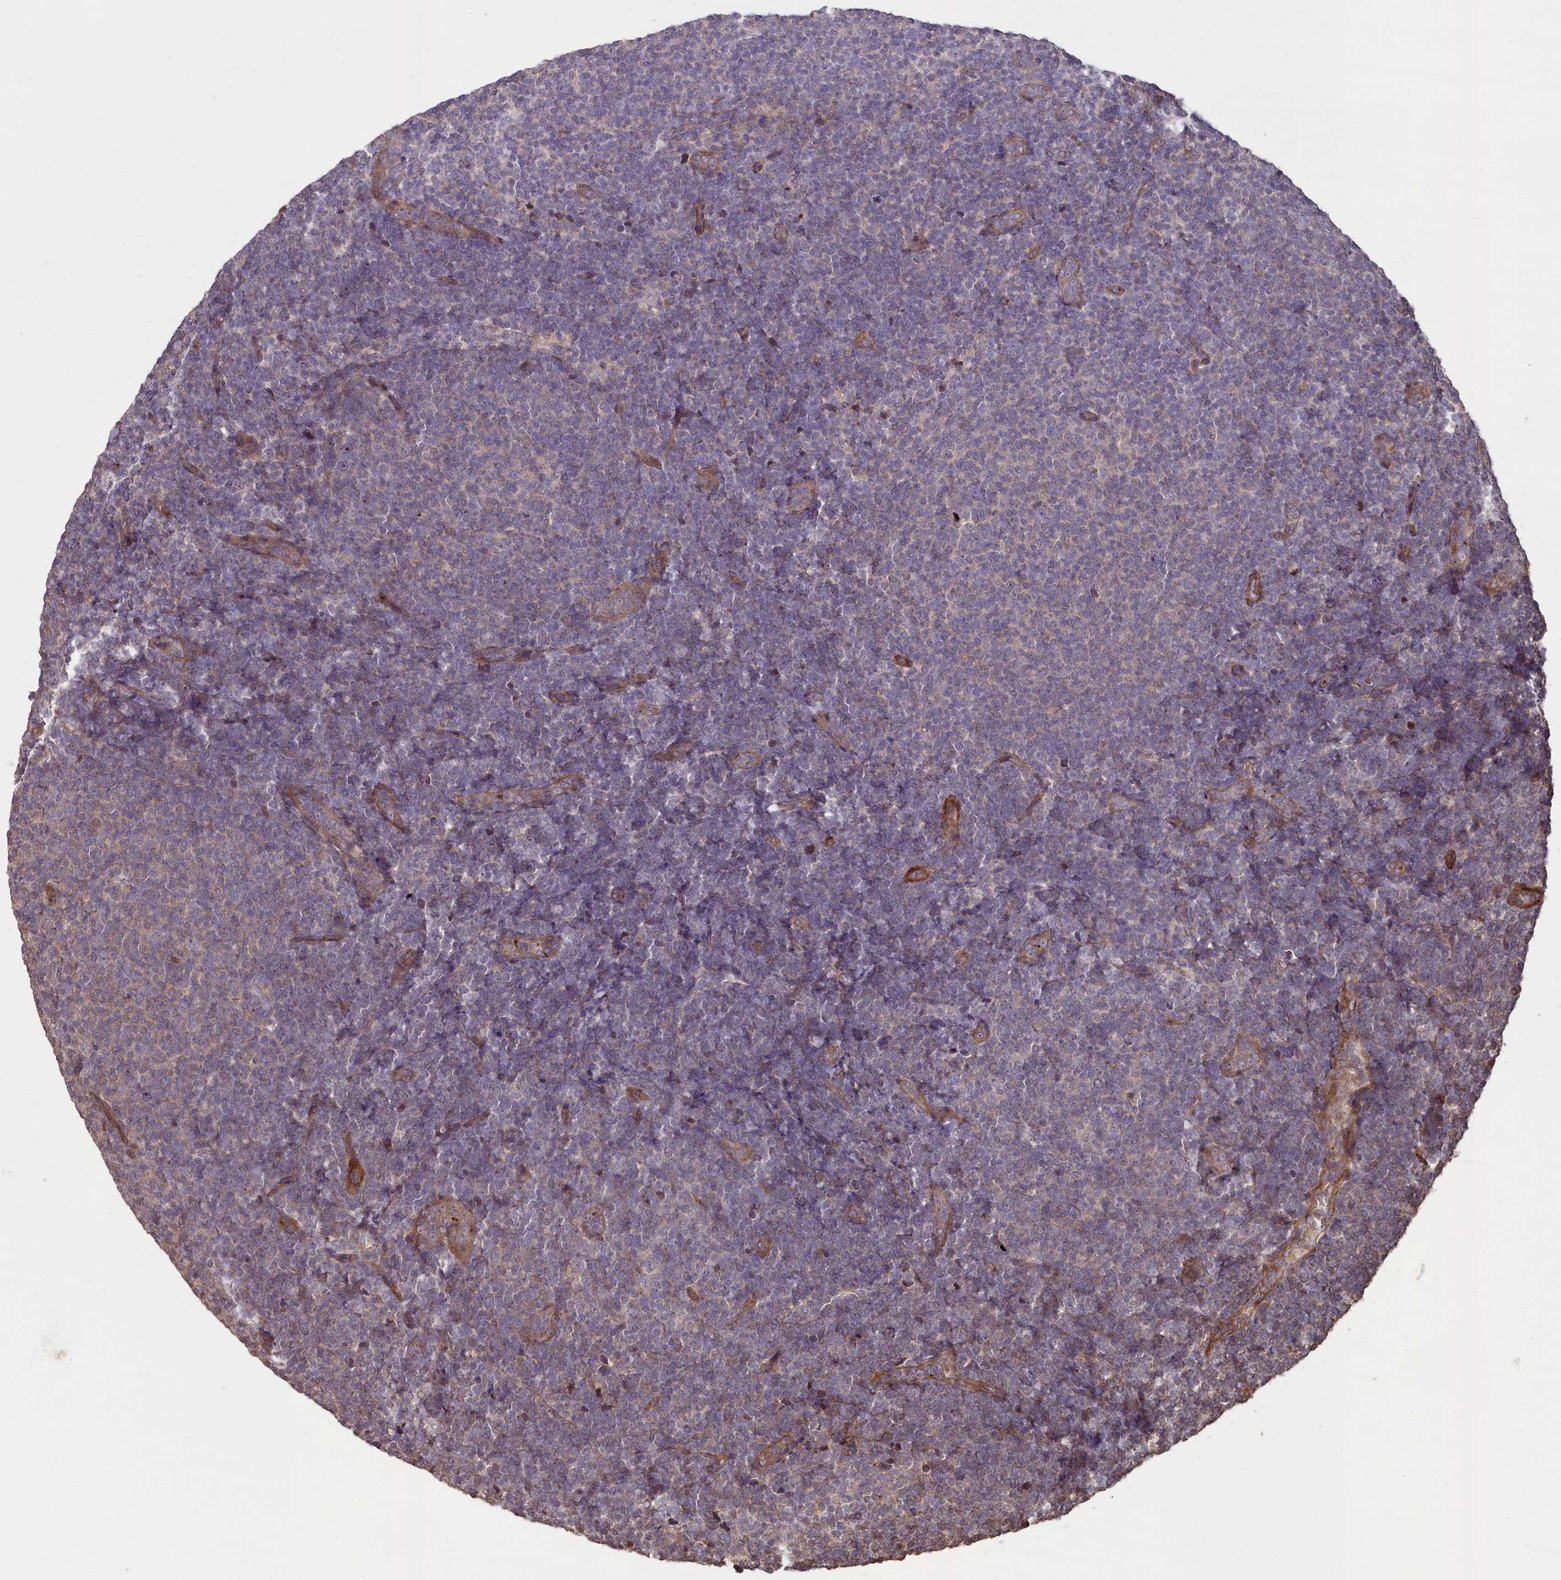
{"staining": {"intensity": "weak", "quantity": "<25%", "location": "cytoplasmic/membranous"}, "tissue": "lymphoma", "cell_type": "Tumor cells", "image_type": "cancer", "snomed": [{"axis": "morphology", "description": "Malignant lymphoma, non-Hodgkin's type, Low grade"}, {"axis": "topography", "description": "Lymph node"}], "caption": "This histopathology image is of lymphoma stained with immunohistochemistry (IHC) to label a protein in brown with the nuclei are counter-stained blue. There is no positivity in tumor cells.", "gene": "ATP6V0A2", "patient": {"sex": "male", "age": 66}}